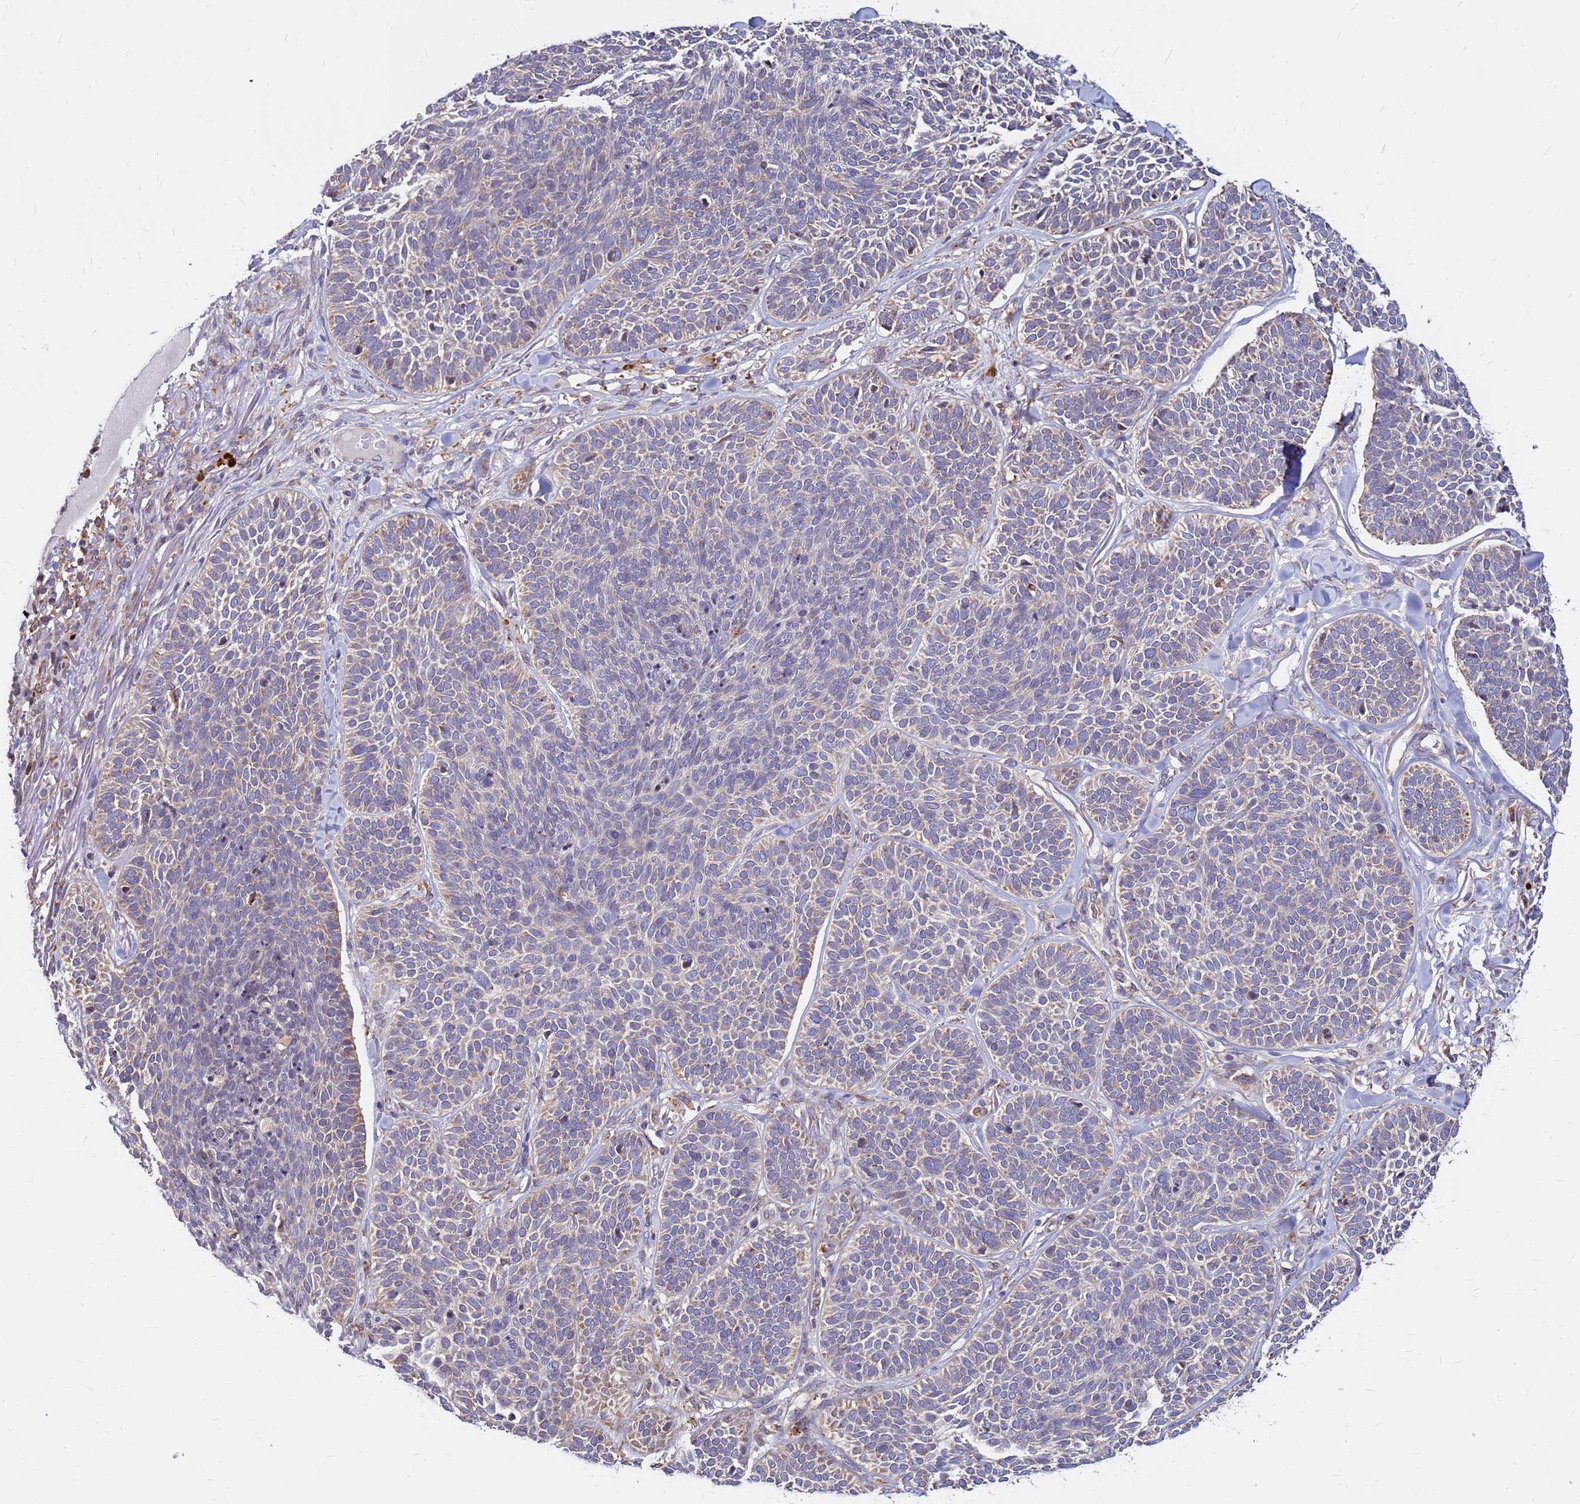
{"staining": {"intensity": "weak", "quantity": "<25%", "location": "cytoplasmic/membranous"}, "tissue": "skin cancer", "cell_type": "Tumor cells", "image_type": "cancer", "snomed": [{"axis": "morphology", "description": "Basal cell carcinoma"}, {"axis": "topography", "description": "Skin"}], "caption": "Skin cancer (basal cell carcinoma) was stained to show a protein in brown. There is no significant staining in tumor cells. Nuclei are stained in blue.", "gene": "SSR4", "patient": {"sex": "male", "age": 85}}